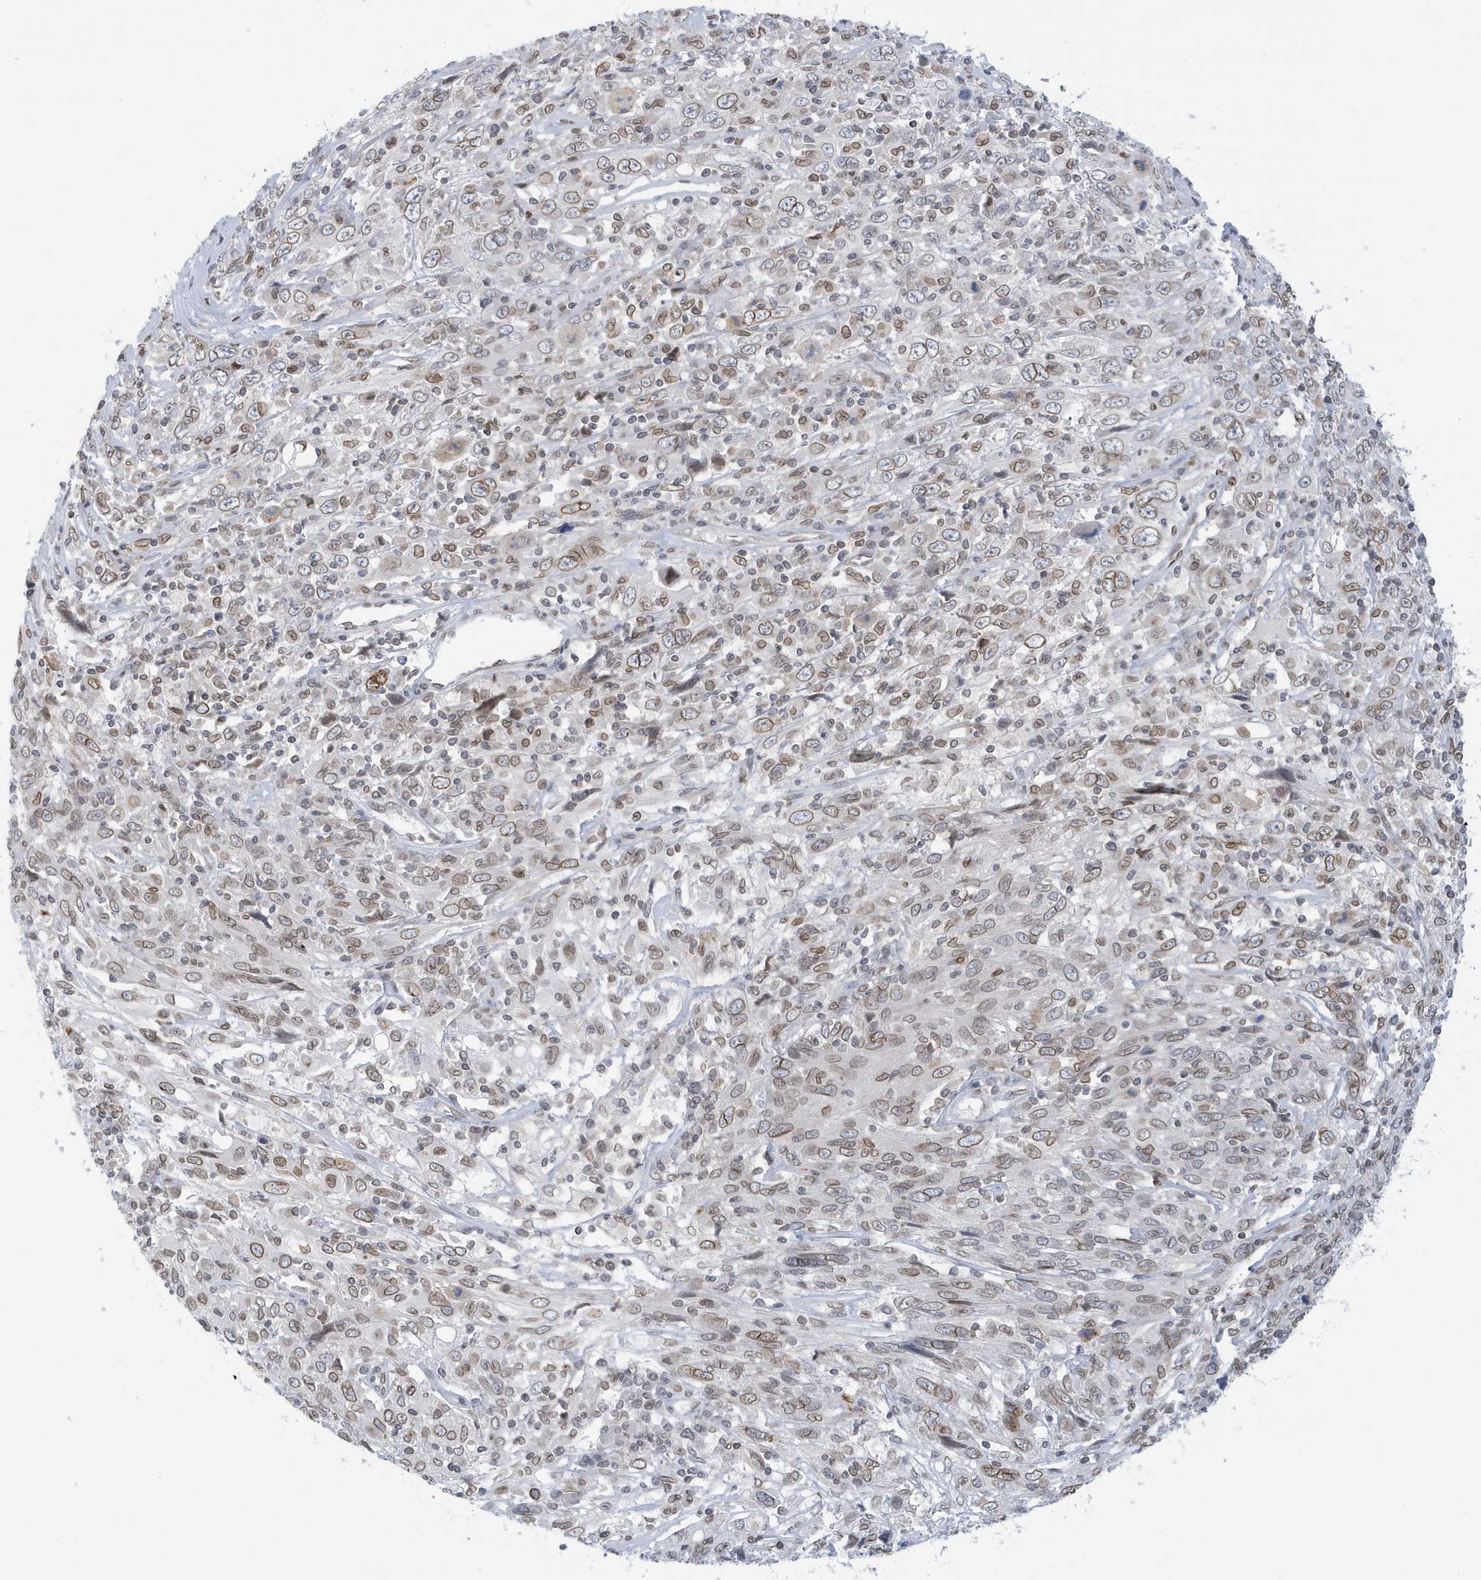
{"staining": {"intensity": "moderate", "quantity": "25%-75%", "location": "cytoplasmic/membranous,nuclear"}, "tissue": "cervical cancer", "cell_type": "Tumor cells", "image_type": "cancer", "snomed": [{"axis": "morphology", "description": "Squamous cell carcinoma, NOS"}, {"axis": "topography", "description": "Cervix"}], "caption": "Moderate cytoplasmic/membranous and nuclear expression for a protein is appreciated in about 25%-75% of tumor cells of cervical cancer (squamous cell carcinoma) using immunohistochemistry.", "gene": "PCYT1A", "patient": {"sex": "female", "age": 46}}